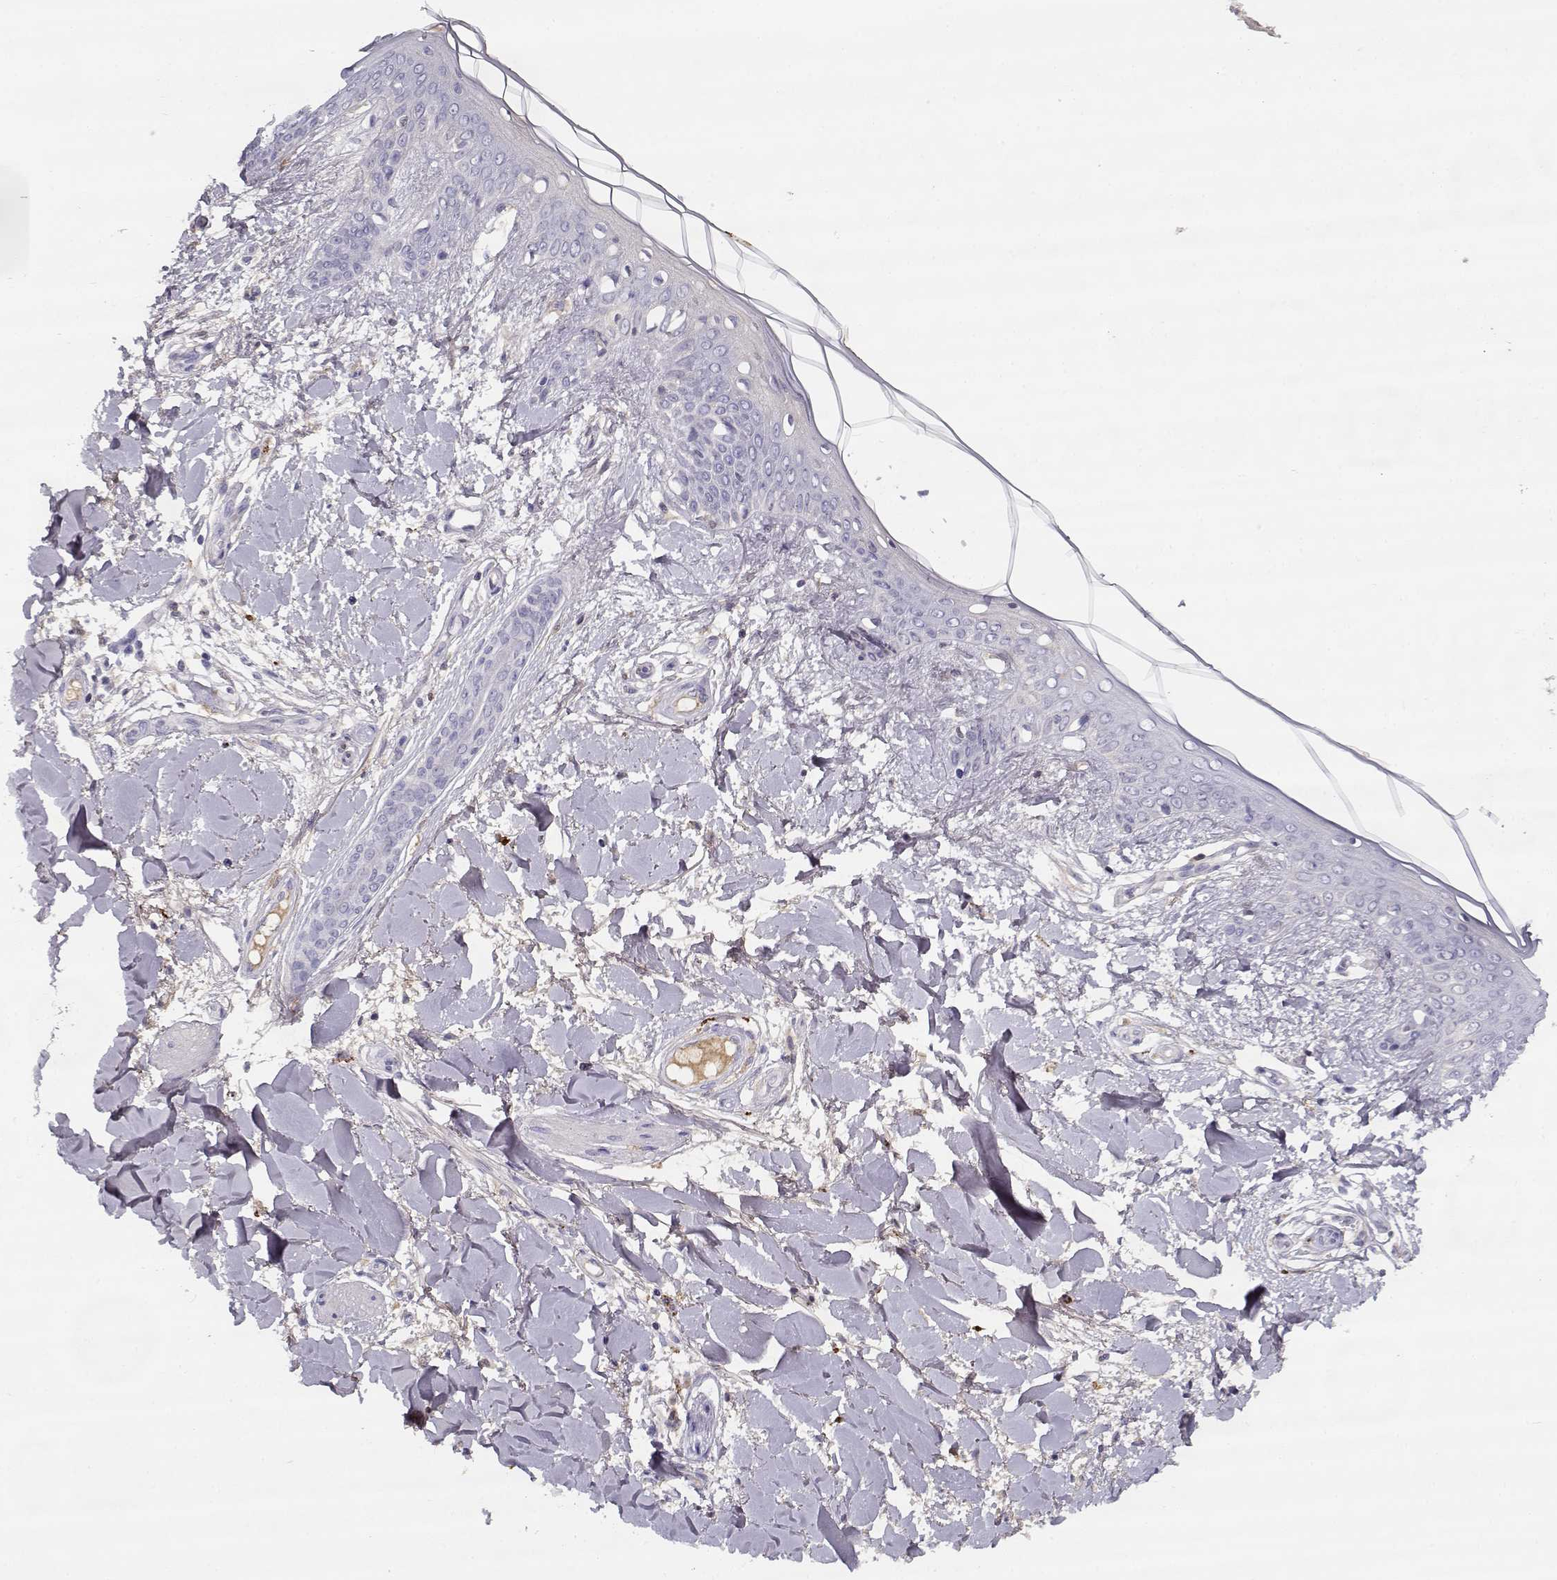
{"staining": {"intensity": "negative", "quantity": "none", "location": "none"}, "tissue": "skin", "cell_type": "Fibroblasts", "image_type": "normal", "snomed": [{"axis": "morphology", "description": "Normal tissue, NOS"}, {"axis": "topography", "description": "Skin"}], "caption": "Fibroblasts are negative for brown protein staining in unremarkable skin. (Brightfield microscopy of DAB (3,3'-diaminobenzidine) immunohistochemistry (IHC) at high magnification).", "gene": "SLCO6A1", "patient": {"sex": "female", "age": 34}}